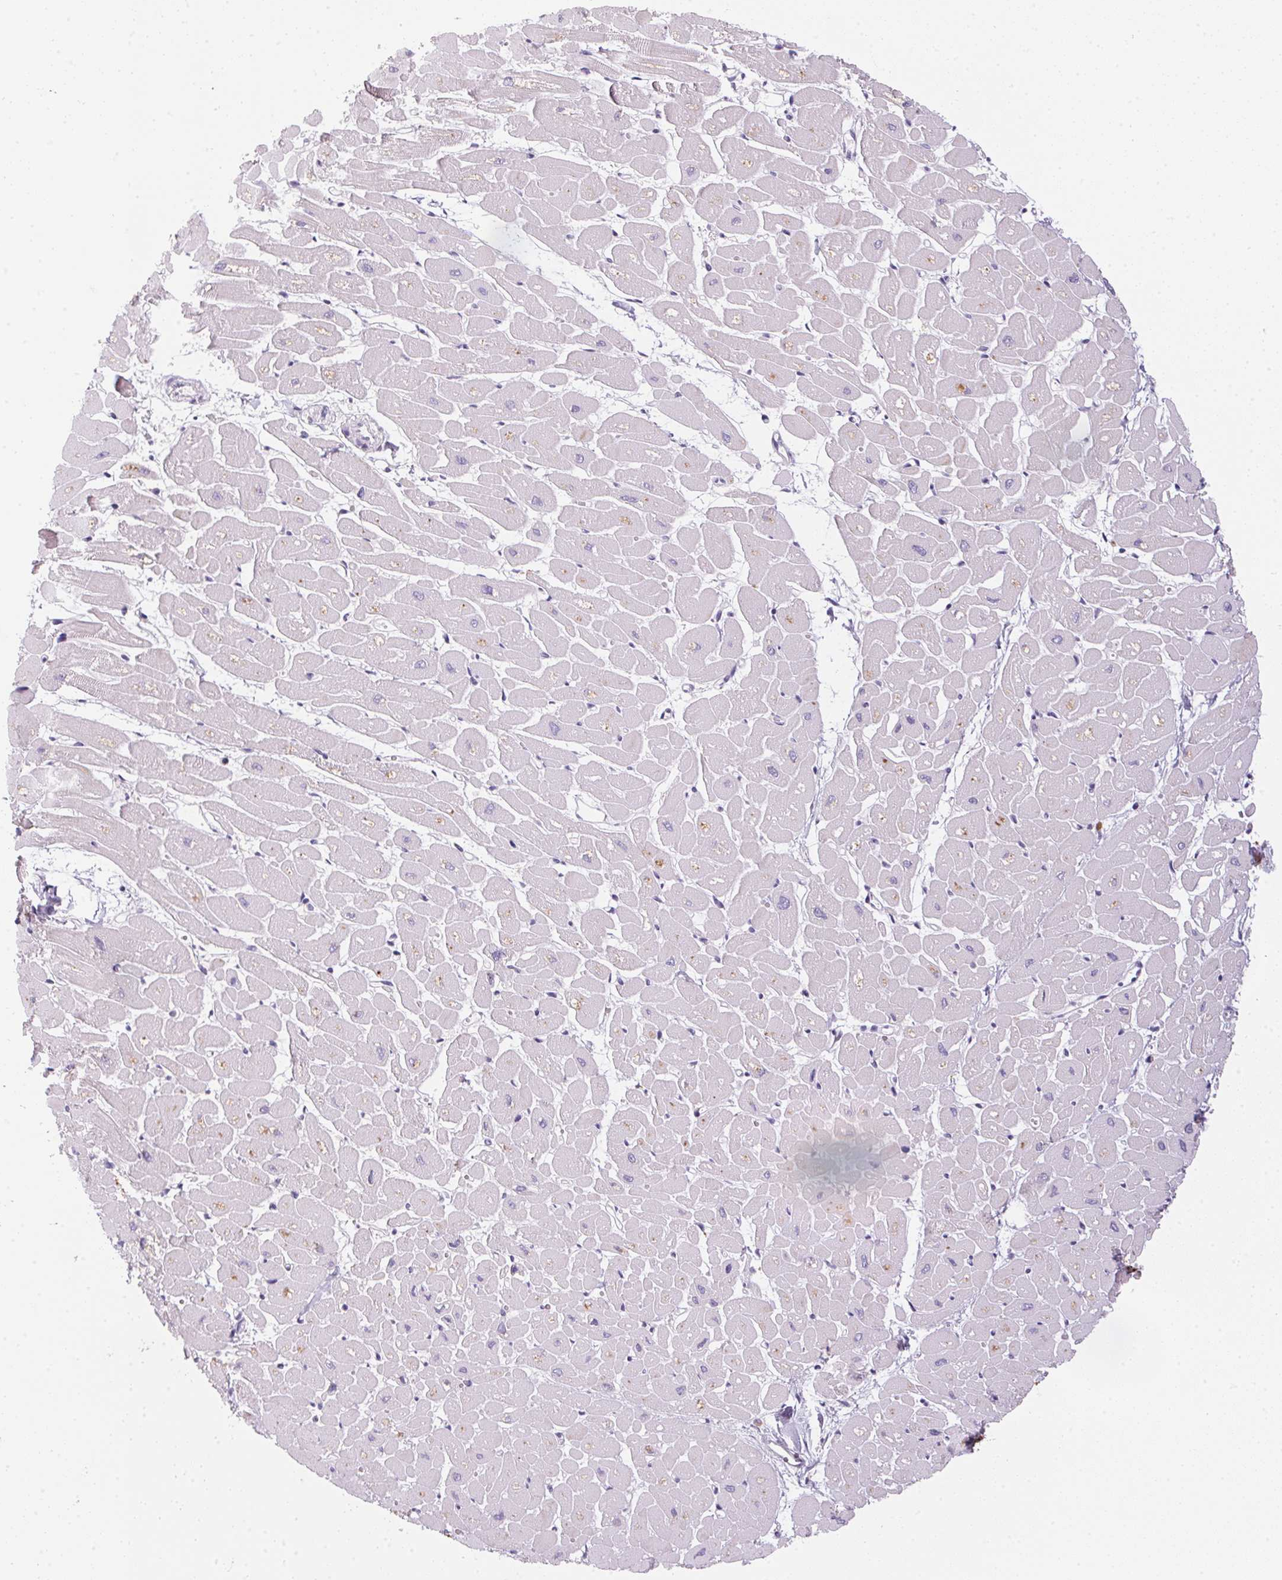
{"staining": {"intensity": "strong", "quantity": "<25%", "location": "cytoplasmic/membranous"}, "tissue": "heart muscle", "cell_type": "Cardiomyocytes", "image_type": "normal", "snomed": [{"axis": "morphology", "description": "Normal tissue, NOS"}, {"axis": "topography", "description": "Heart"}], "caption": "Immunohistochemistry (DAB (3,3'-diaminobenzidine)) staining of unremarkable heart muscle shows strong cytoplasmic/membranous protein staining in about <25% of cardiomyocytes.", "gene": "ECPAS", "patient": {"sex": "male", "age": 57}}